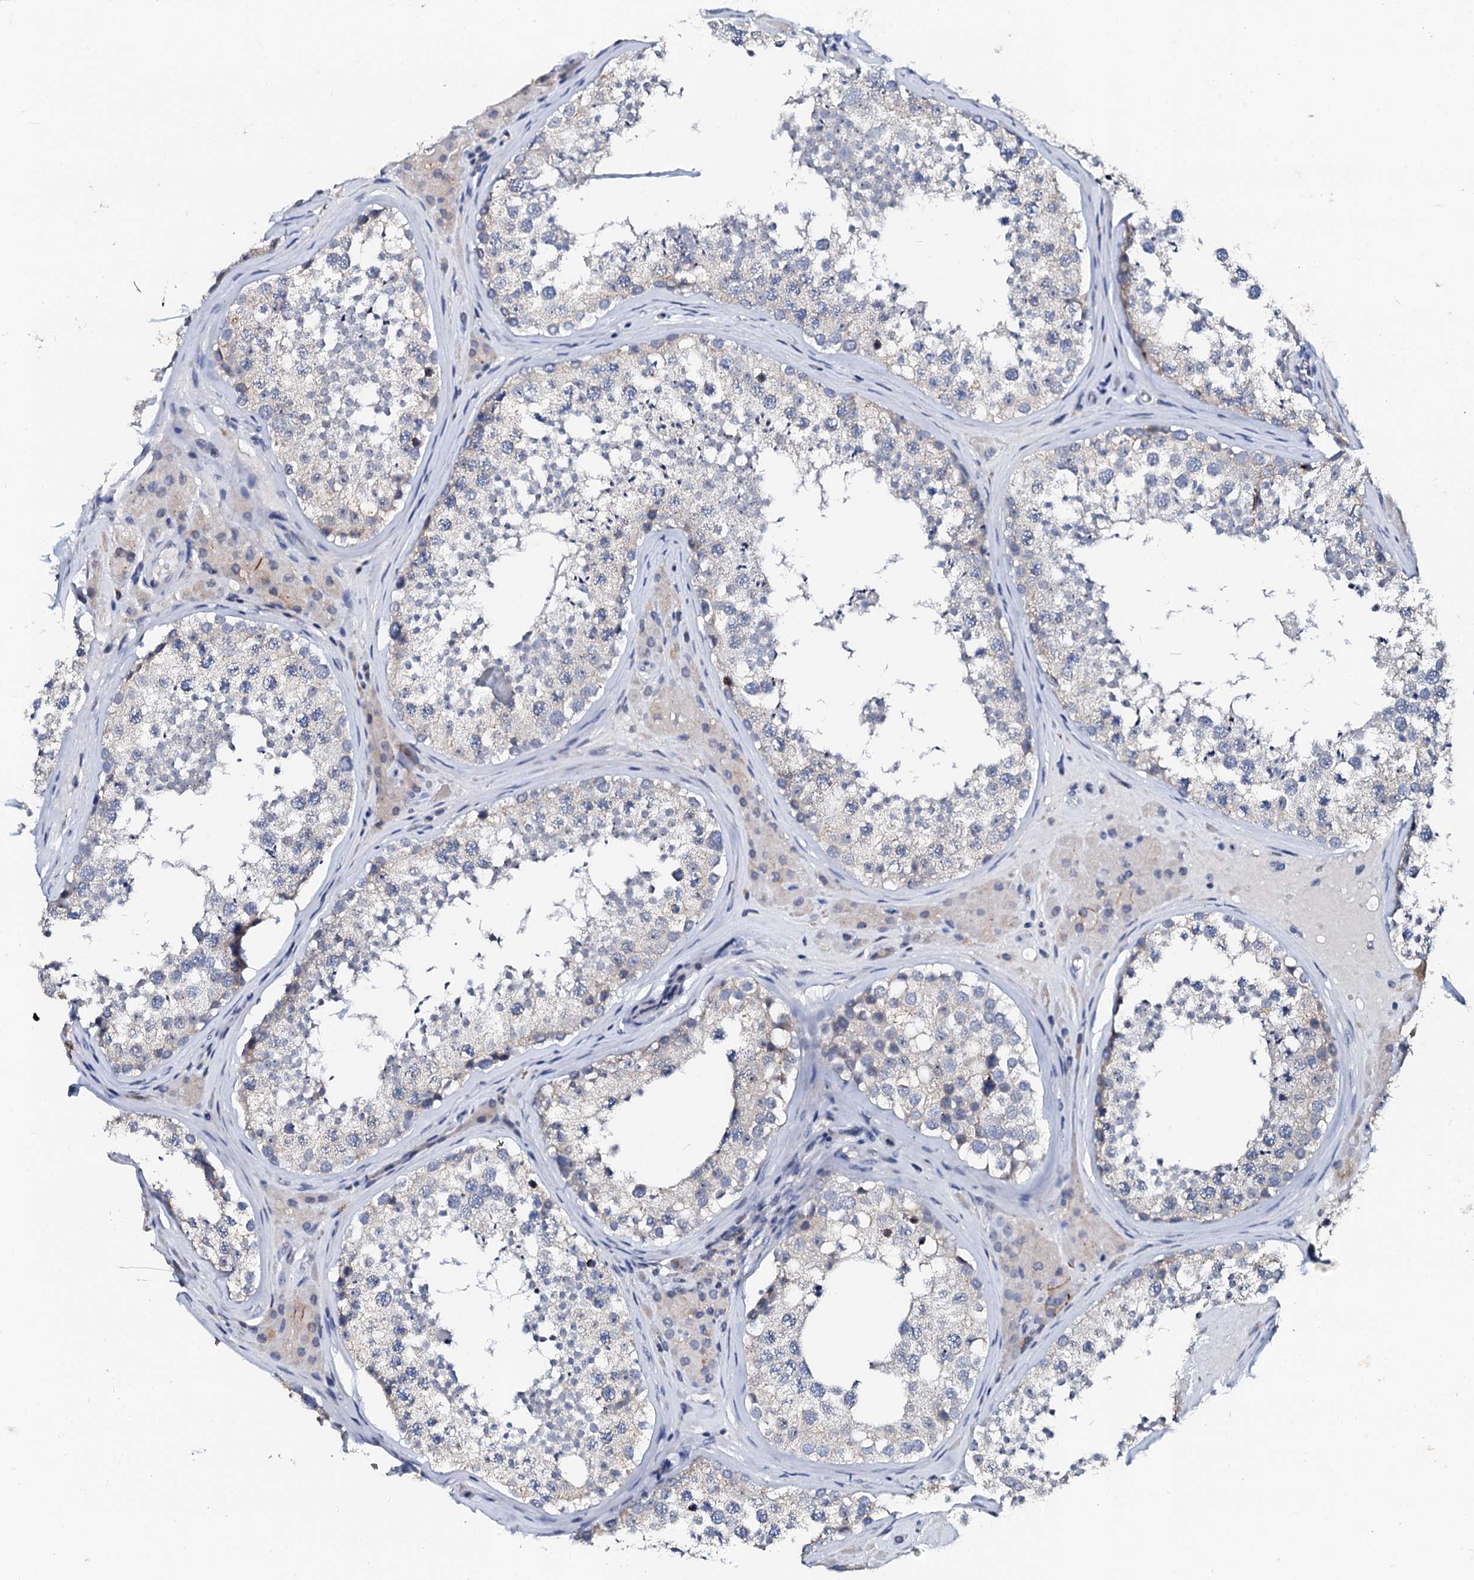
{"staining": {"intensity": "weak", "quantity": "<25%", "location": "cytoplasmic/membranous"}, "tissue": "testis", "cell_type": "Cells in seminiferous ducts", "image_type": "normal", "snomed": [{"axis": "morphology", "description": "Normal tissue, NOS"}, {"axis": "topography", "description": "Testis"}], "caption": "The immunohistochemistry histopathology image has no significant staining in cells in seminiferous ducts of testis. (DAB immunohistochemistry (IHC) visualized using brightfield microscopy, high magnification).", "gene": "NALF1", "patient": {"sex": "male", "age": 46}}